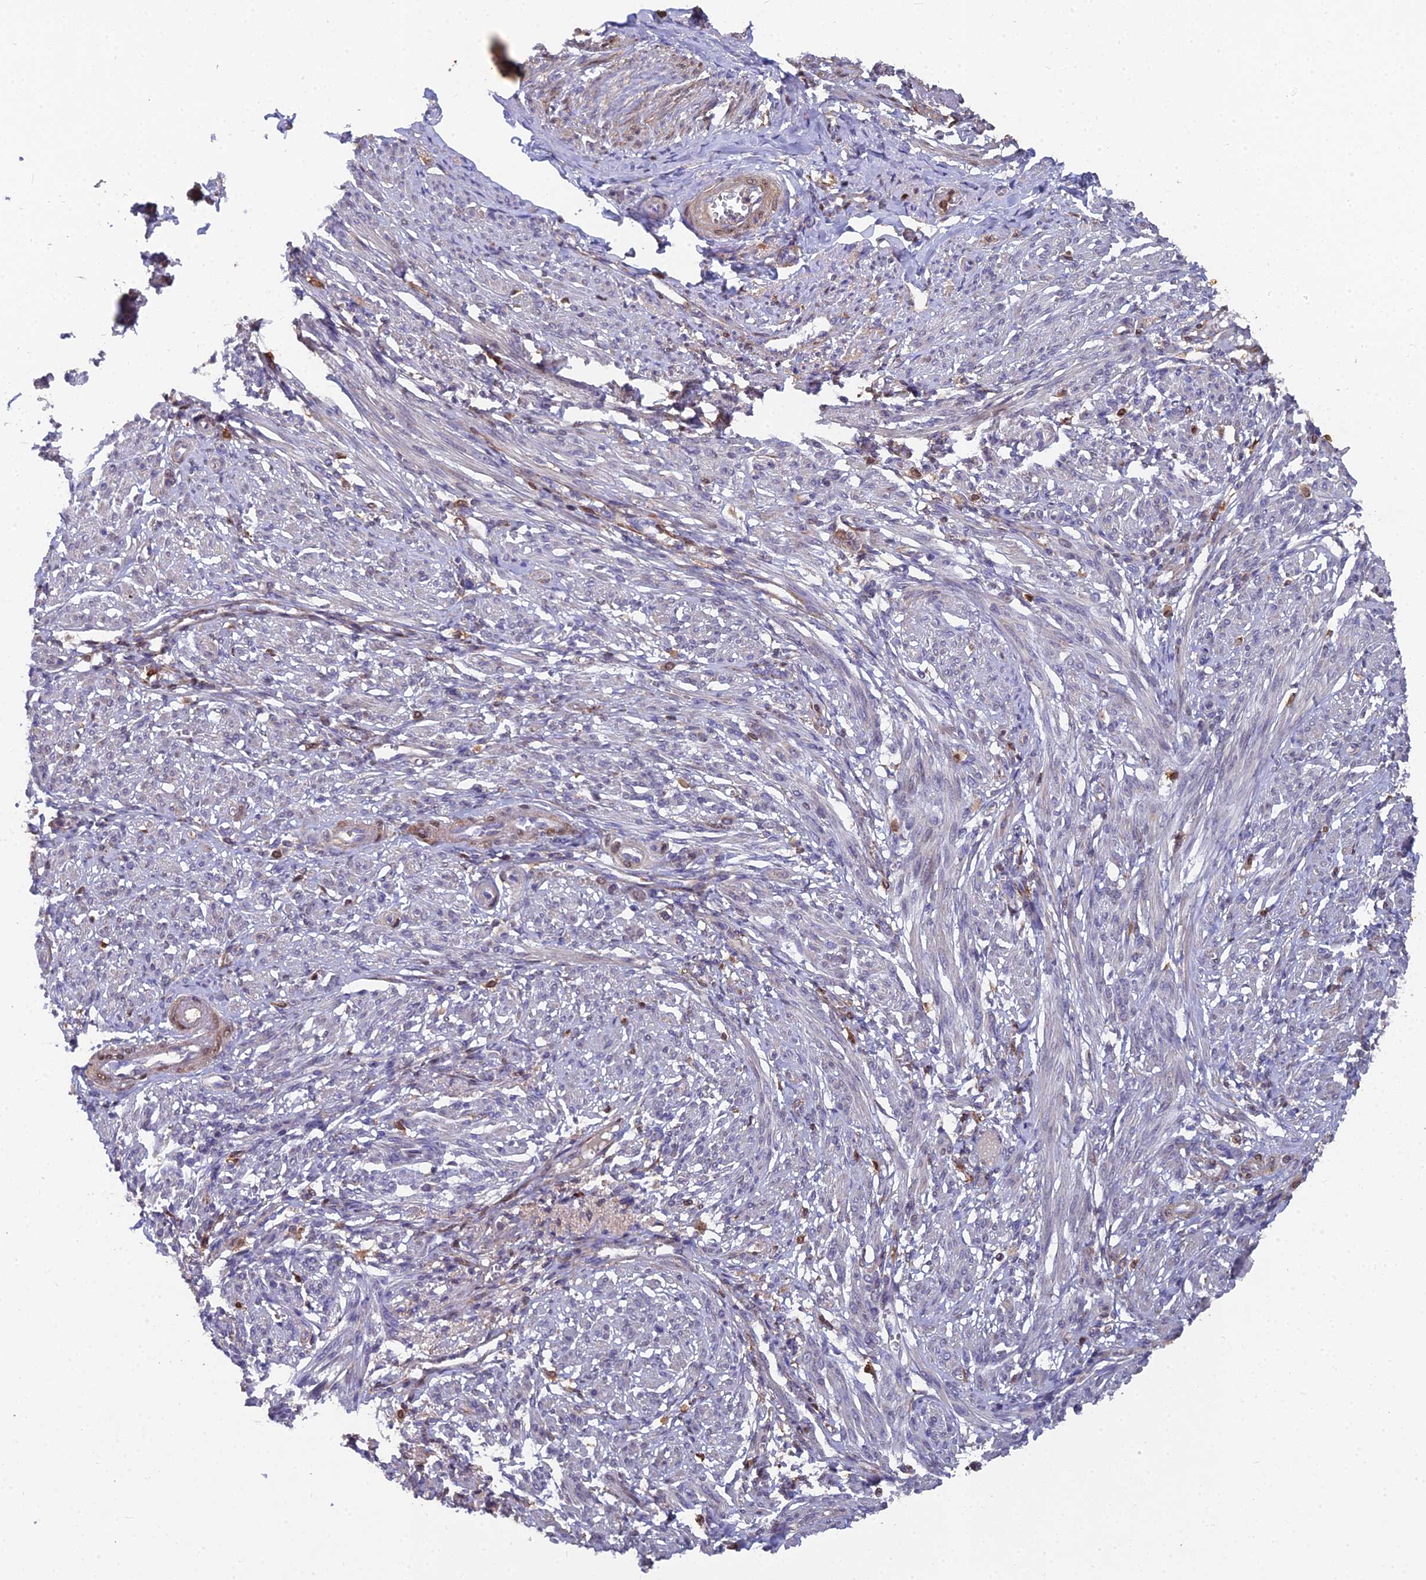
{"staining": {"intensity": "negative", "quantity": "none", "location": "none"}, "tissue": "smooth muscle", "cell_type": "Smooth muscle cells", "image_type": "normal", "snomed": [{"axis": "morphology", "description": "Normal tissue, NOS"}, {"axis": "topography", "description": "Smooth muscle"}], "caption": "There is no significant positivity in smooth muscle cells of smooth muscle.", "gene": "GALK2", "patient": {"sex": "female", "age": 39}}